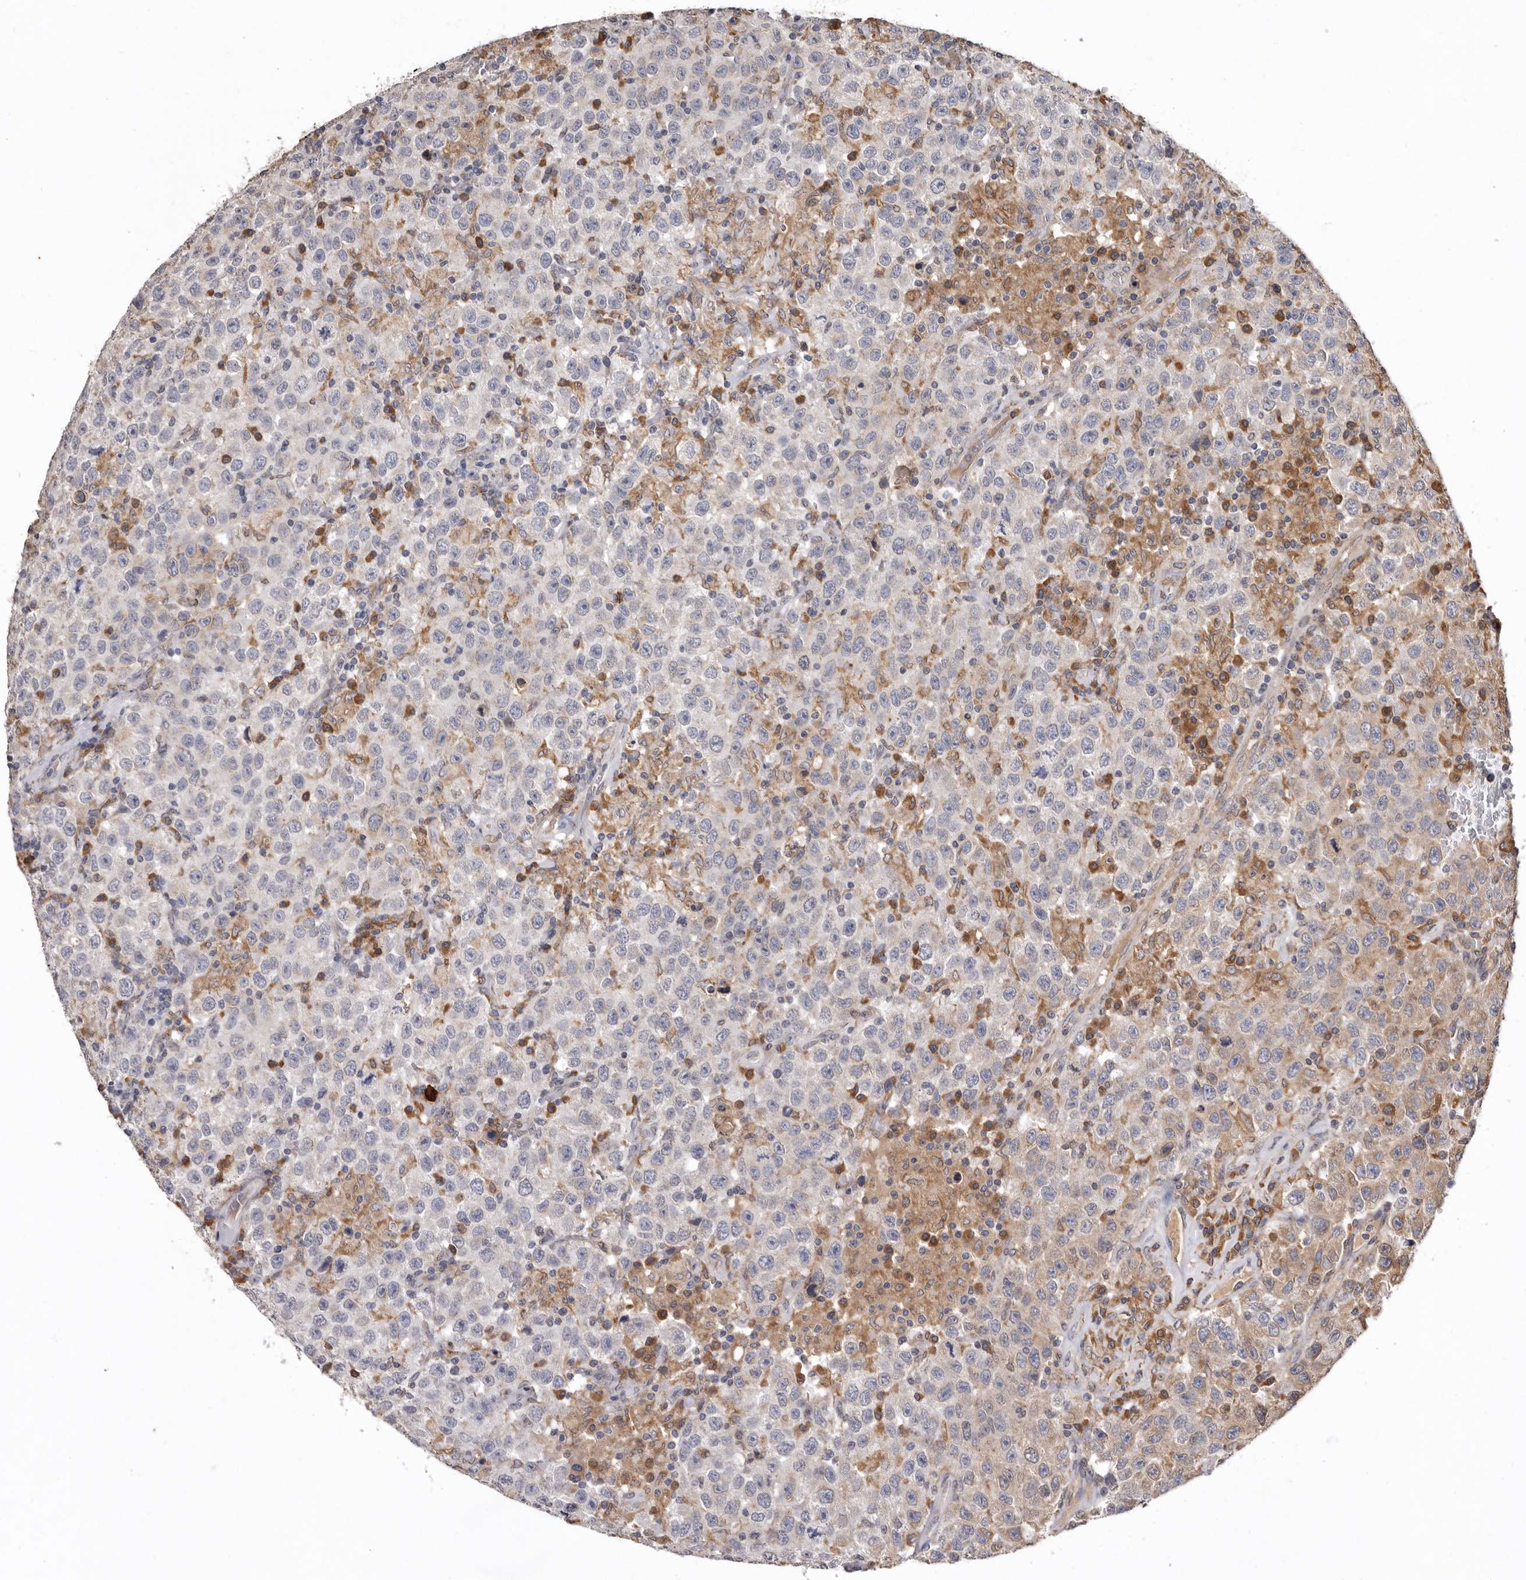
{"staining": {"intensity": "weak", "quantity": "<25%", "location": "cytoplasmic/membranous"}, "tissue": "testis cancer", "cell_type": "Tumor cells", "image_type": "cancer", "snomed": [{"axis": "morphology", "description": "Seminoma, NOS"}, {"axis": "topography", "description": "Testis"}], "caption": "A photomicrograph of testis seminoma stained for a protein shows no brown staining in tumor cells.", "gene": "INKA2", "patient": {"sex": "male", "age": 41}}